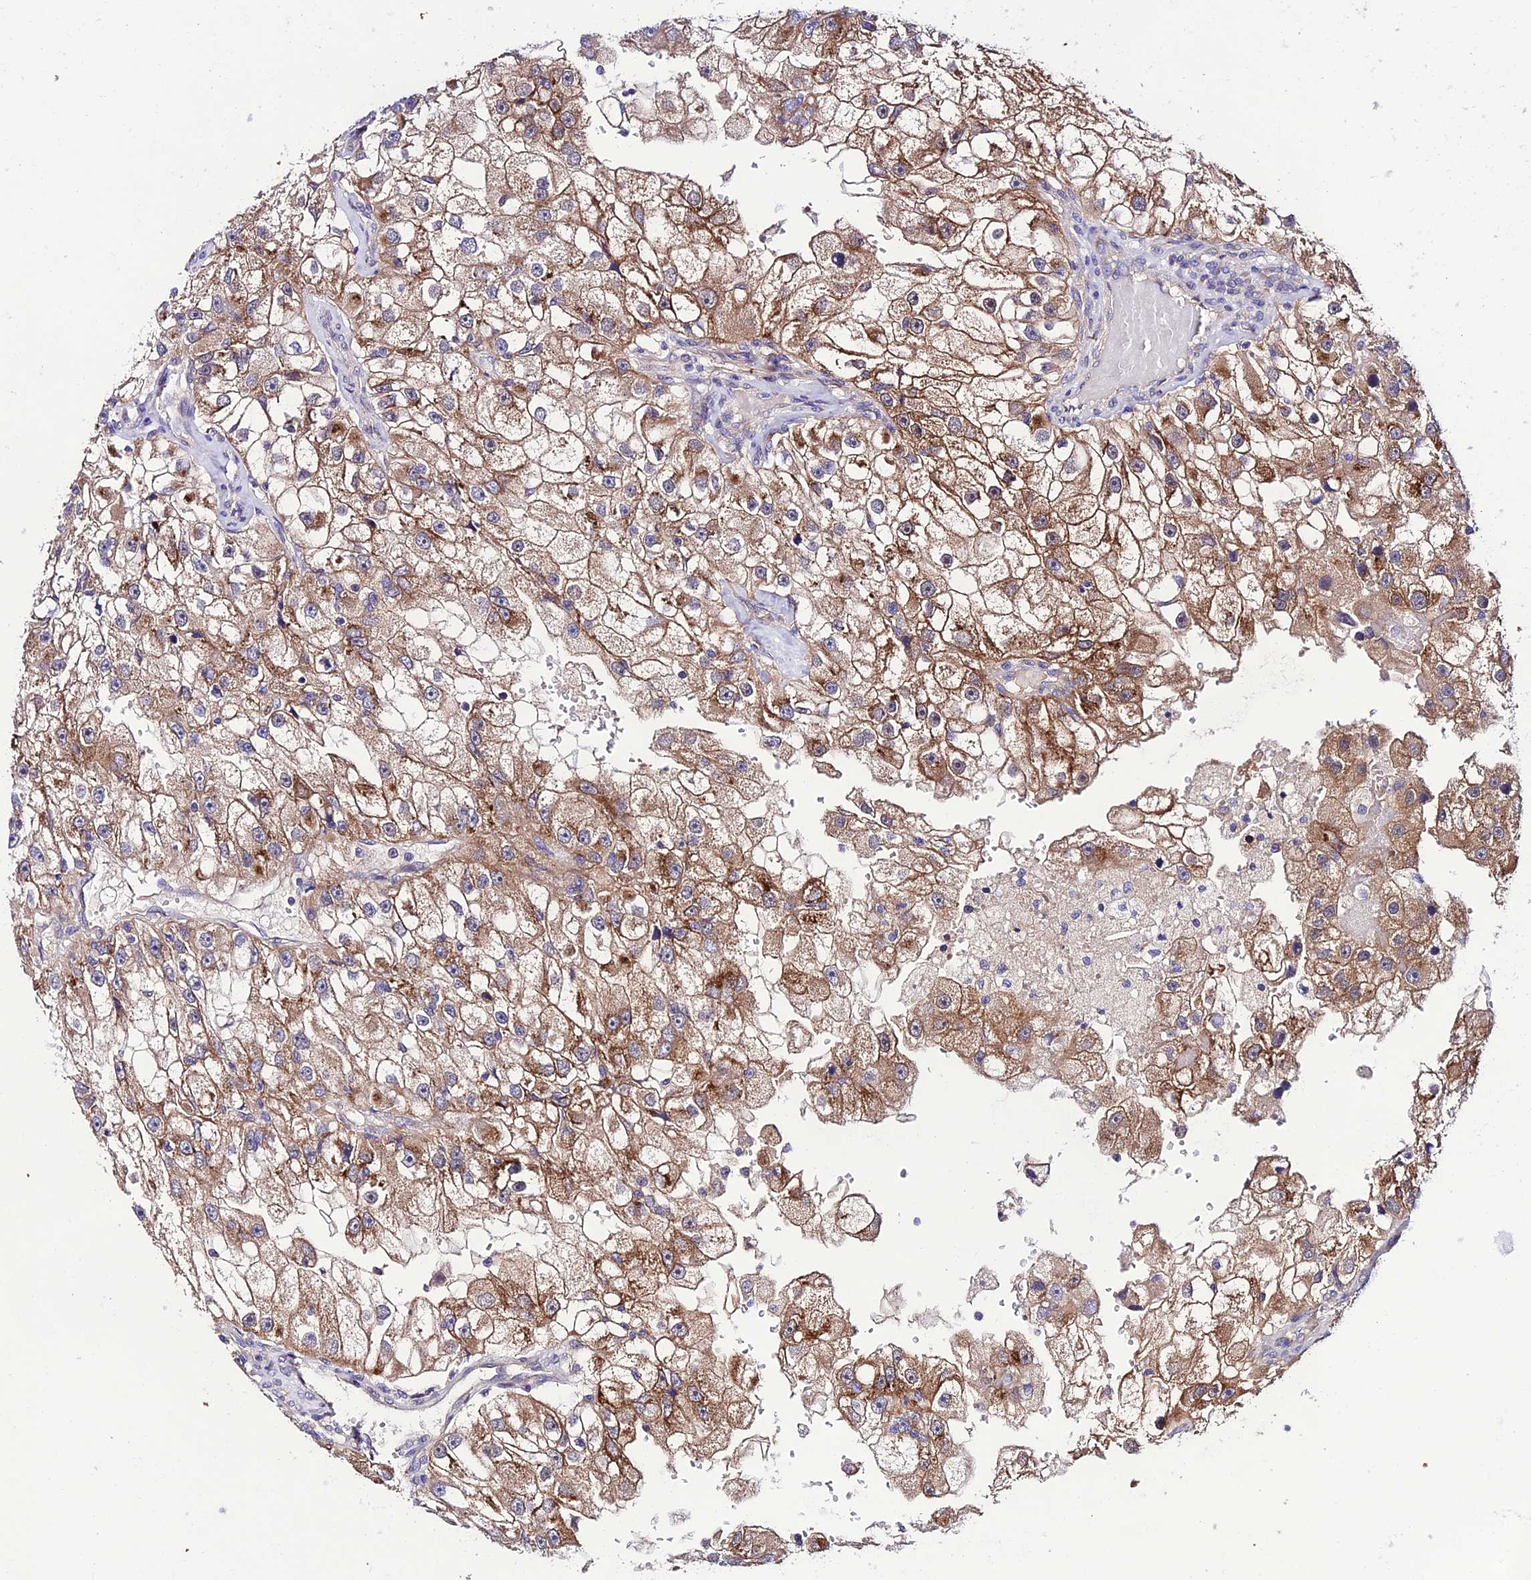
{"staining": {"intensity": "moderate", "quantity": ">75%", "location": "cytoplasmic/membranous"}, "tissue": "renal cancer", "cell_type": "Tumor cells", "image_type": "cancer", "snomed": [{"axis": "morphology", "description": "Adenocarcinoma, NOS"}, {"axis": "topography", "description": "Kidney"}], "caption": "This is a photomicrograph of immunohistochemistry (IHC) staining of renal cancer (adenocarcinoma), which shows moderate expression in the cytoplasmic/membranous of tumor cells.", "gene": "LACTB2", "patient": {"sex": "male", "age": 63}}